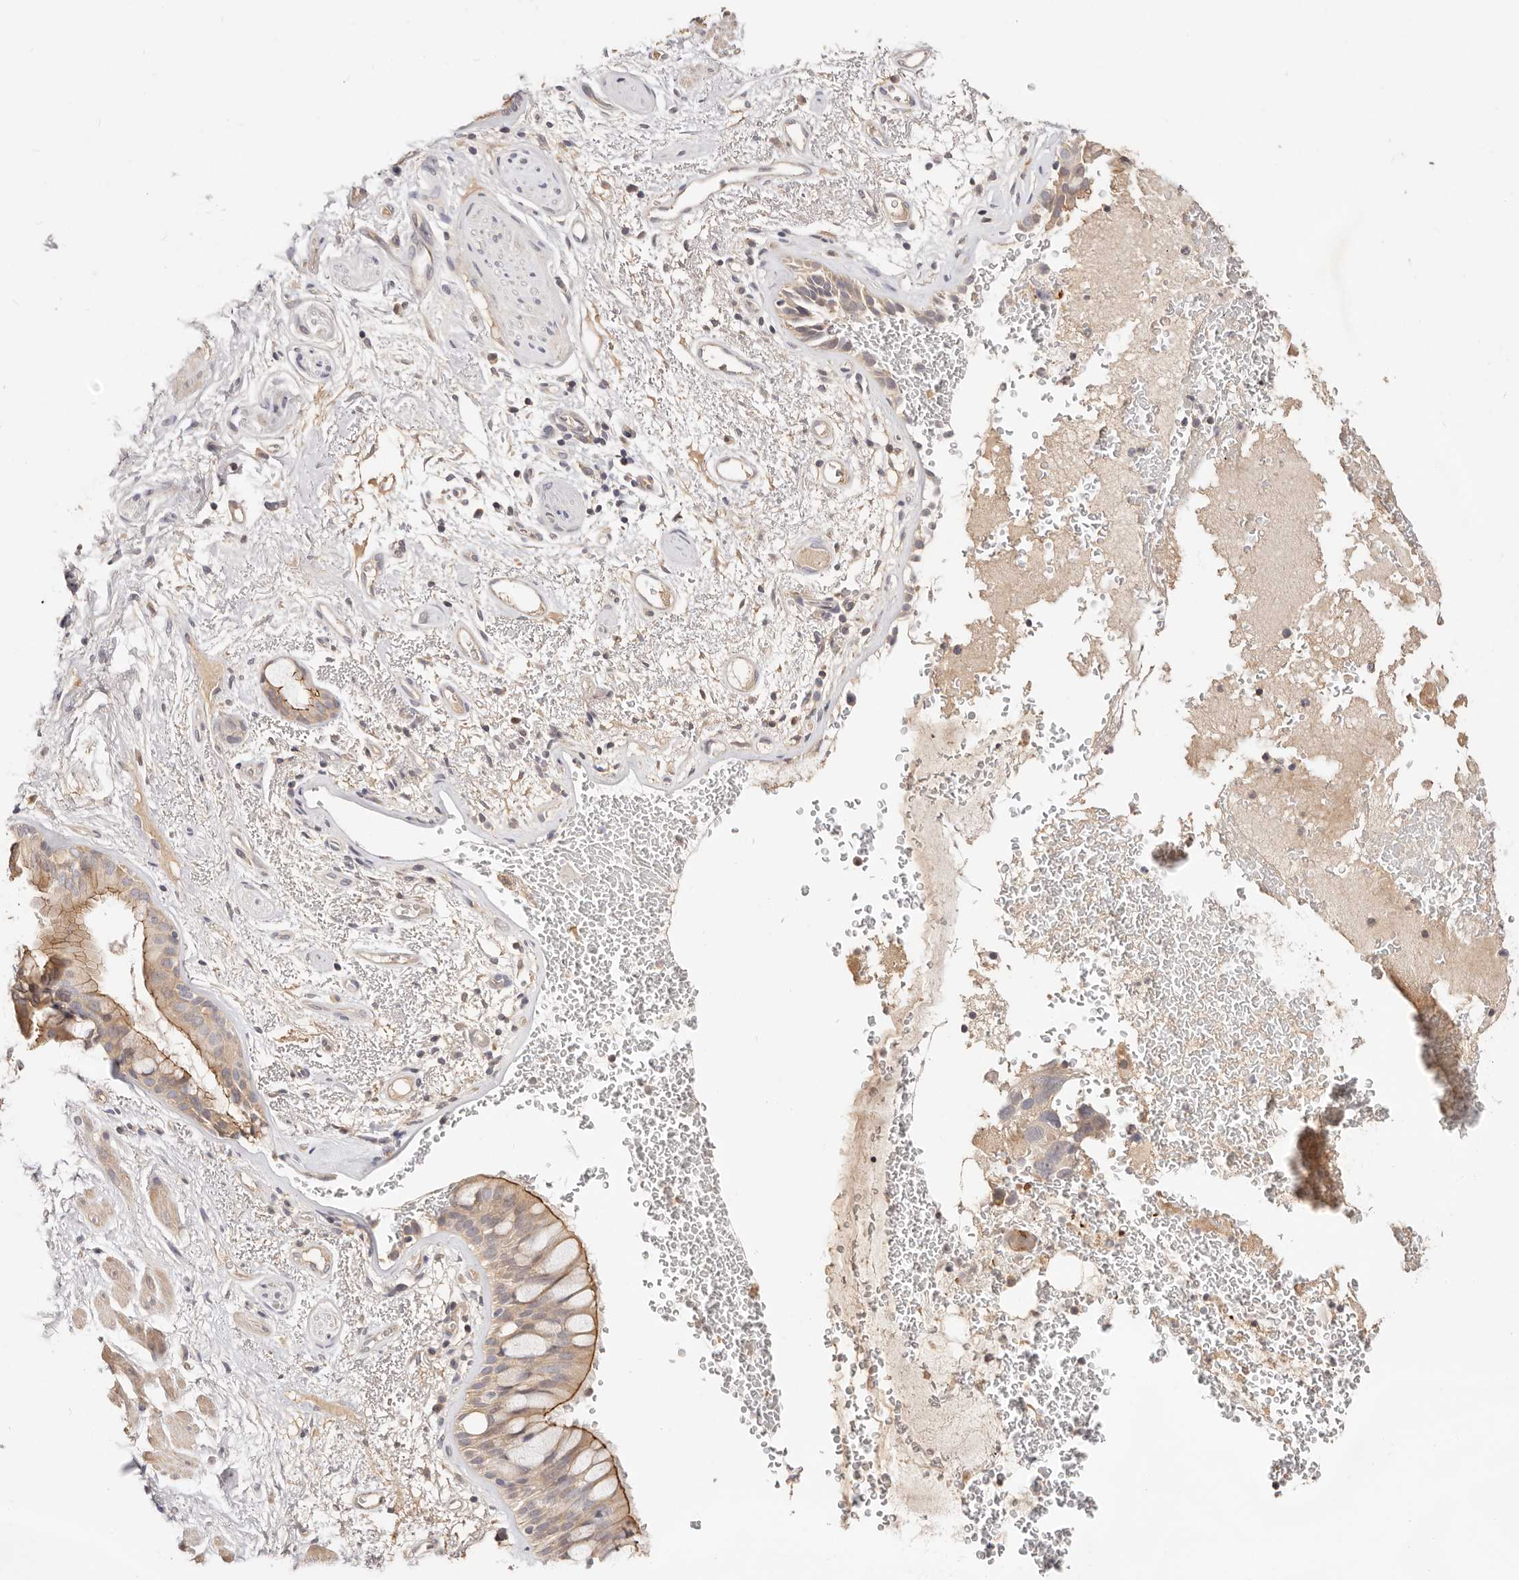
{"staining": {"intensity": "moderate", "quantity": "25%-75%", "location": "cytoplasmic/membranous"}, "tissue": "bronchus", "cell_type": "Respiratory epithelial cells", "image_type": "normal", "snomed": [{"axis": "morphology", "description": "Normal tissue, NOS"}, {"axis": "morphology", "description": "Squamous cell carcinoma, NOS"}, {"axis": "topography", "description": "Lymph node"}, {"axis": "topography", "description": "Bronchus"}, {"axis": "topography", "description": "Lung"}], "caption": "Brown immunohistochemical staining in normal bronchus demonstrates moderate cytoplasmic/membranous positivity in approximately 25%-75% of respiratory epithelial cells.", "gene": "CXADR", "patient": {"sex": "male", "age": 66}}